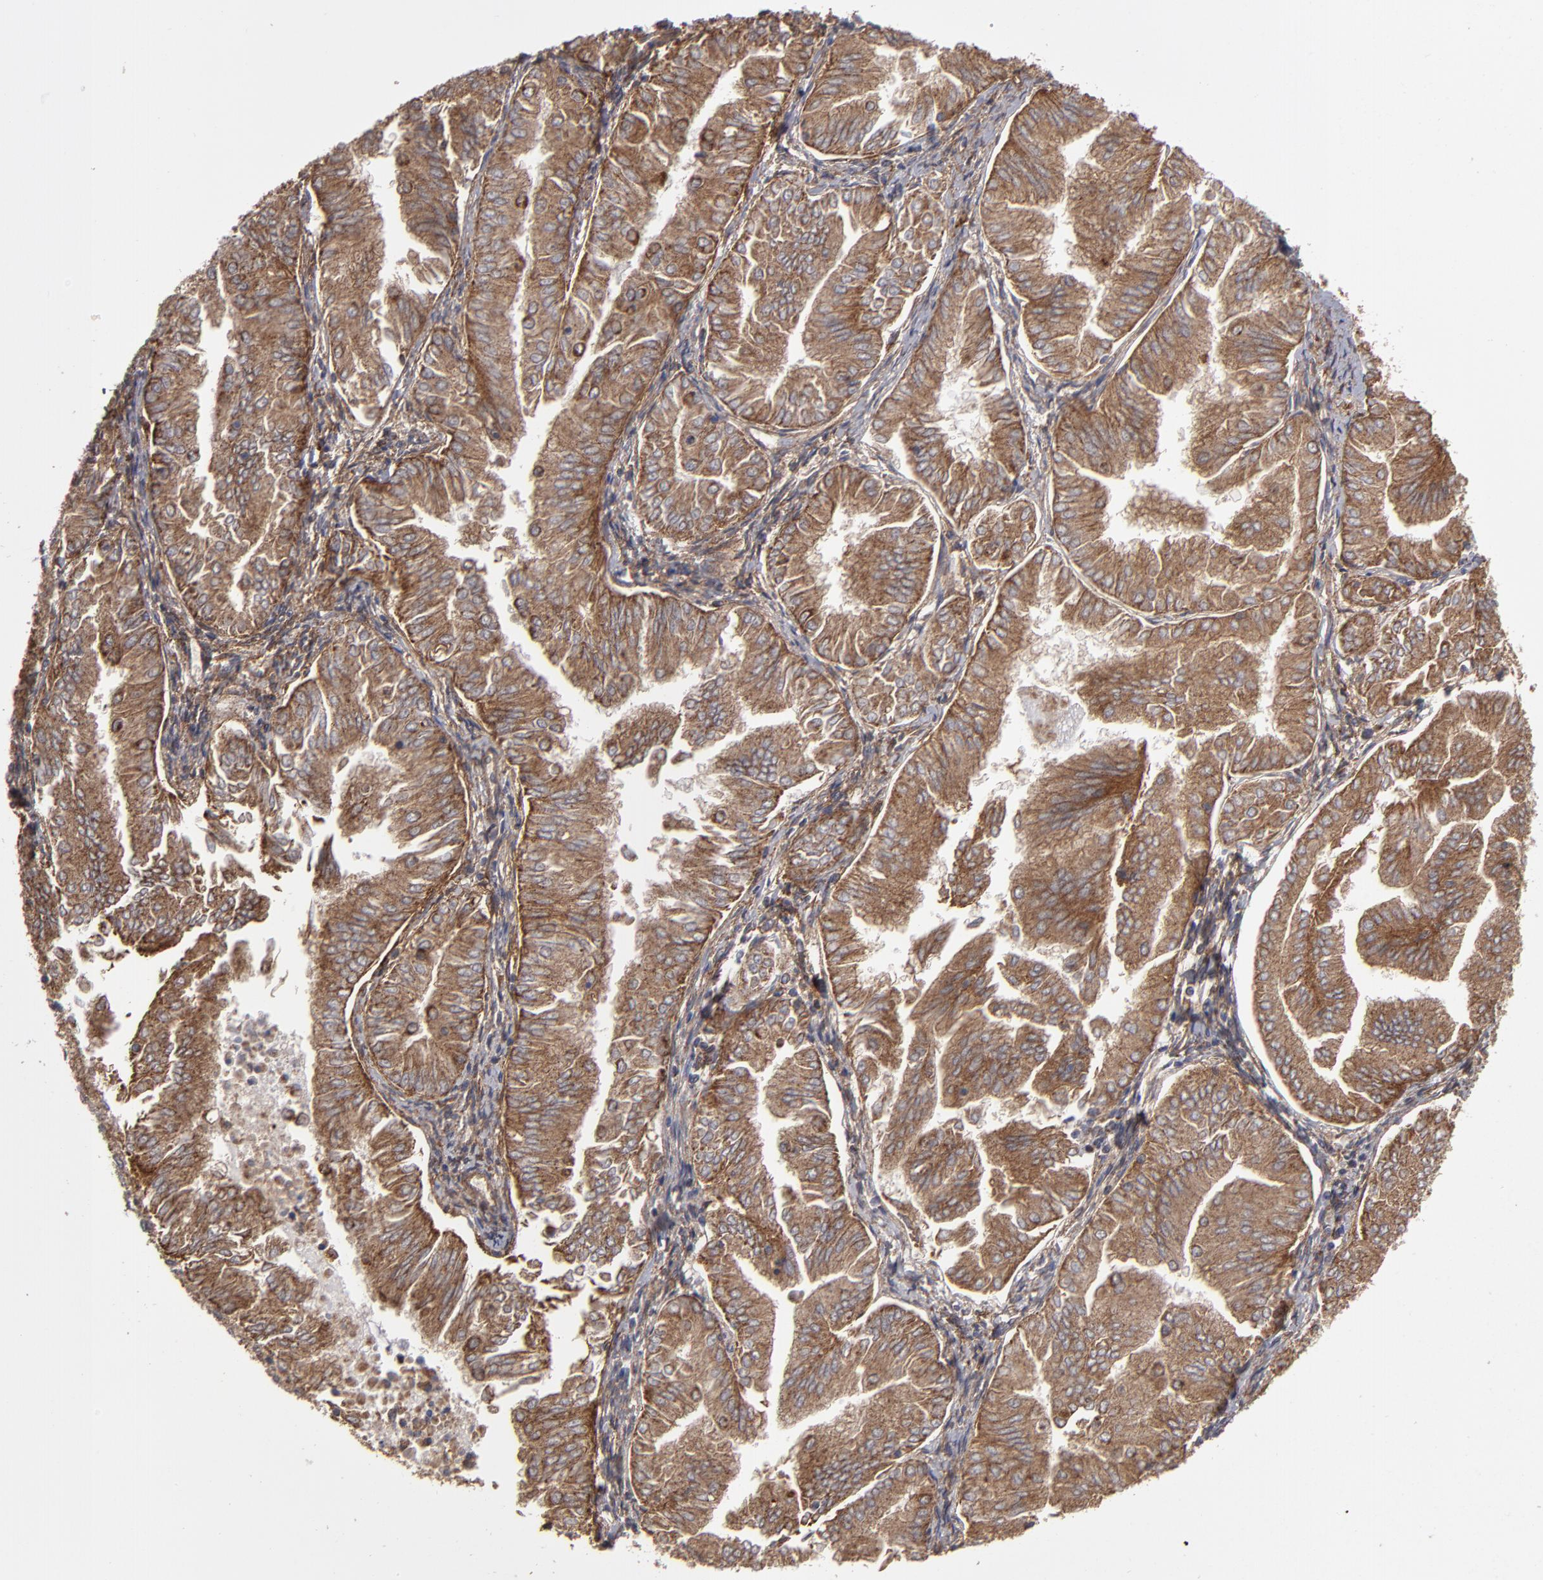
{"staining": {"intensity": "strong", "quantity": ">75%", "location": "cytoplasmic/membranous"}, "tissue": "endometrial cancer", "cell_type": "Tumor cells", "image_type": "cancer", "snomed": [{"axis": "morphology", "description": "Adenocarcinoma, NOS"}, {"axis": "topography", "description": "Endometrium"}], "caption": "Immunohistochemistry (IHC) micrograph of neoplastic tissue: endometrial cancer (adenocarcinoma) stained using immunohistochemistry (IHC) reveals high levels of strong protein expression localized specifically in the cytoplasmic/membranous of tumor cells, appearing as a cytoplasmic/membranous brown color.", "gene": "ITGB5", "patient": {"sex": "female", "age": 53}}